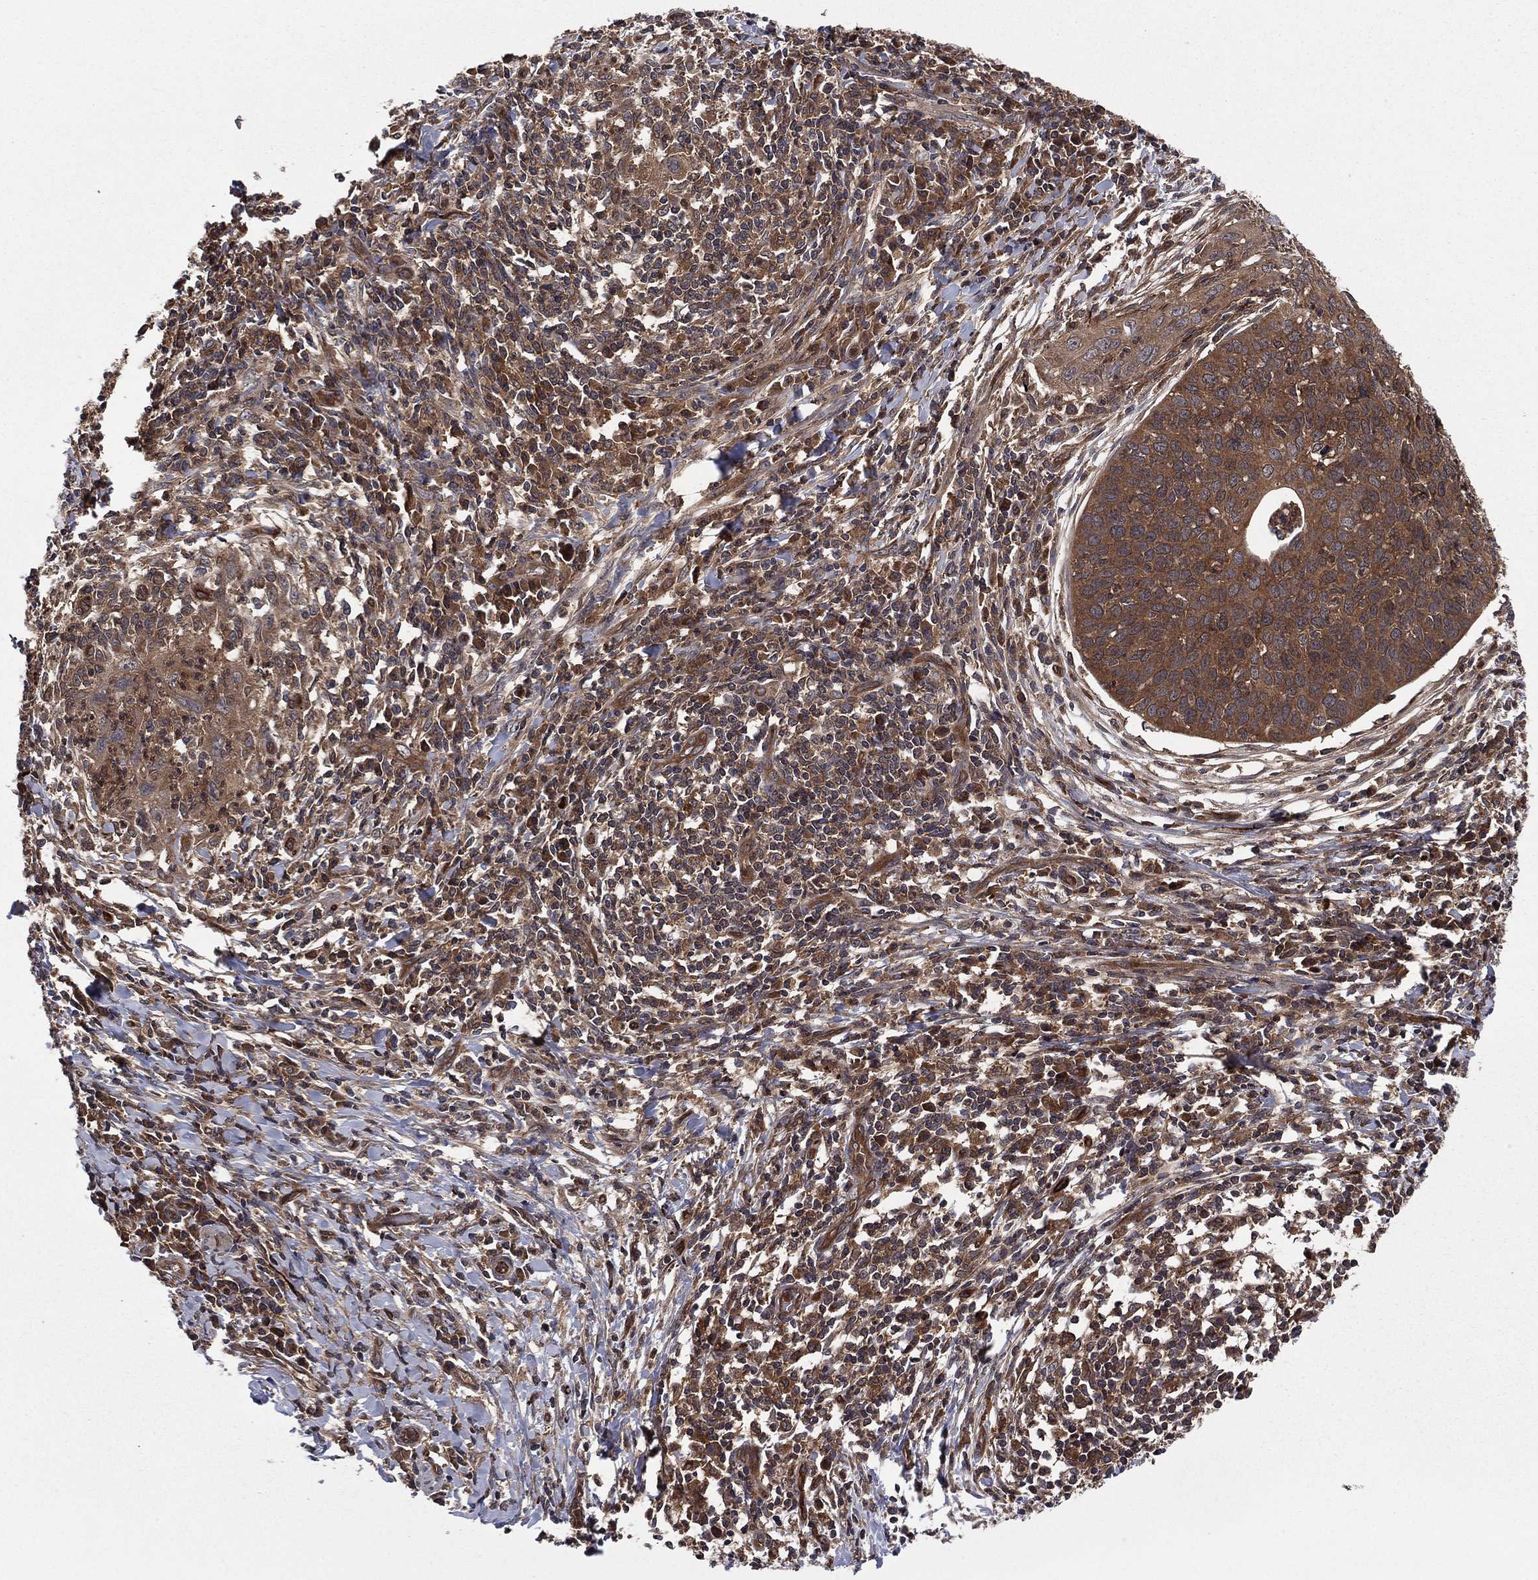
{"staining": {"intensity": "strong", "quantity": ">75%", "location": "cytoplasmic/membranous"}, "tissue": "cervical cancer", "cell_type": "Tumor cells", "image_type": "cancer", "snomed": [{"axis": "morphology", "description": "Squamous cell carcinoma, NOS"}, {"axis": "topography", "description": "Cervix"}], "caption": "There is high levels of strong cytoplasmic/membranous staining in tumor cells of squamous cell carcinoma (cervical), as demonstrated by immunohistochemical staining (brown color).", "gene": "CERT1", "patient": {"sex": "female", "age": 26}}